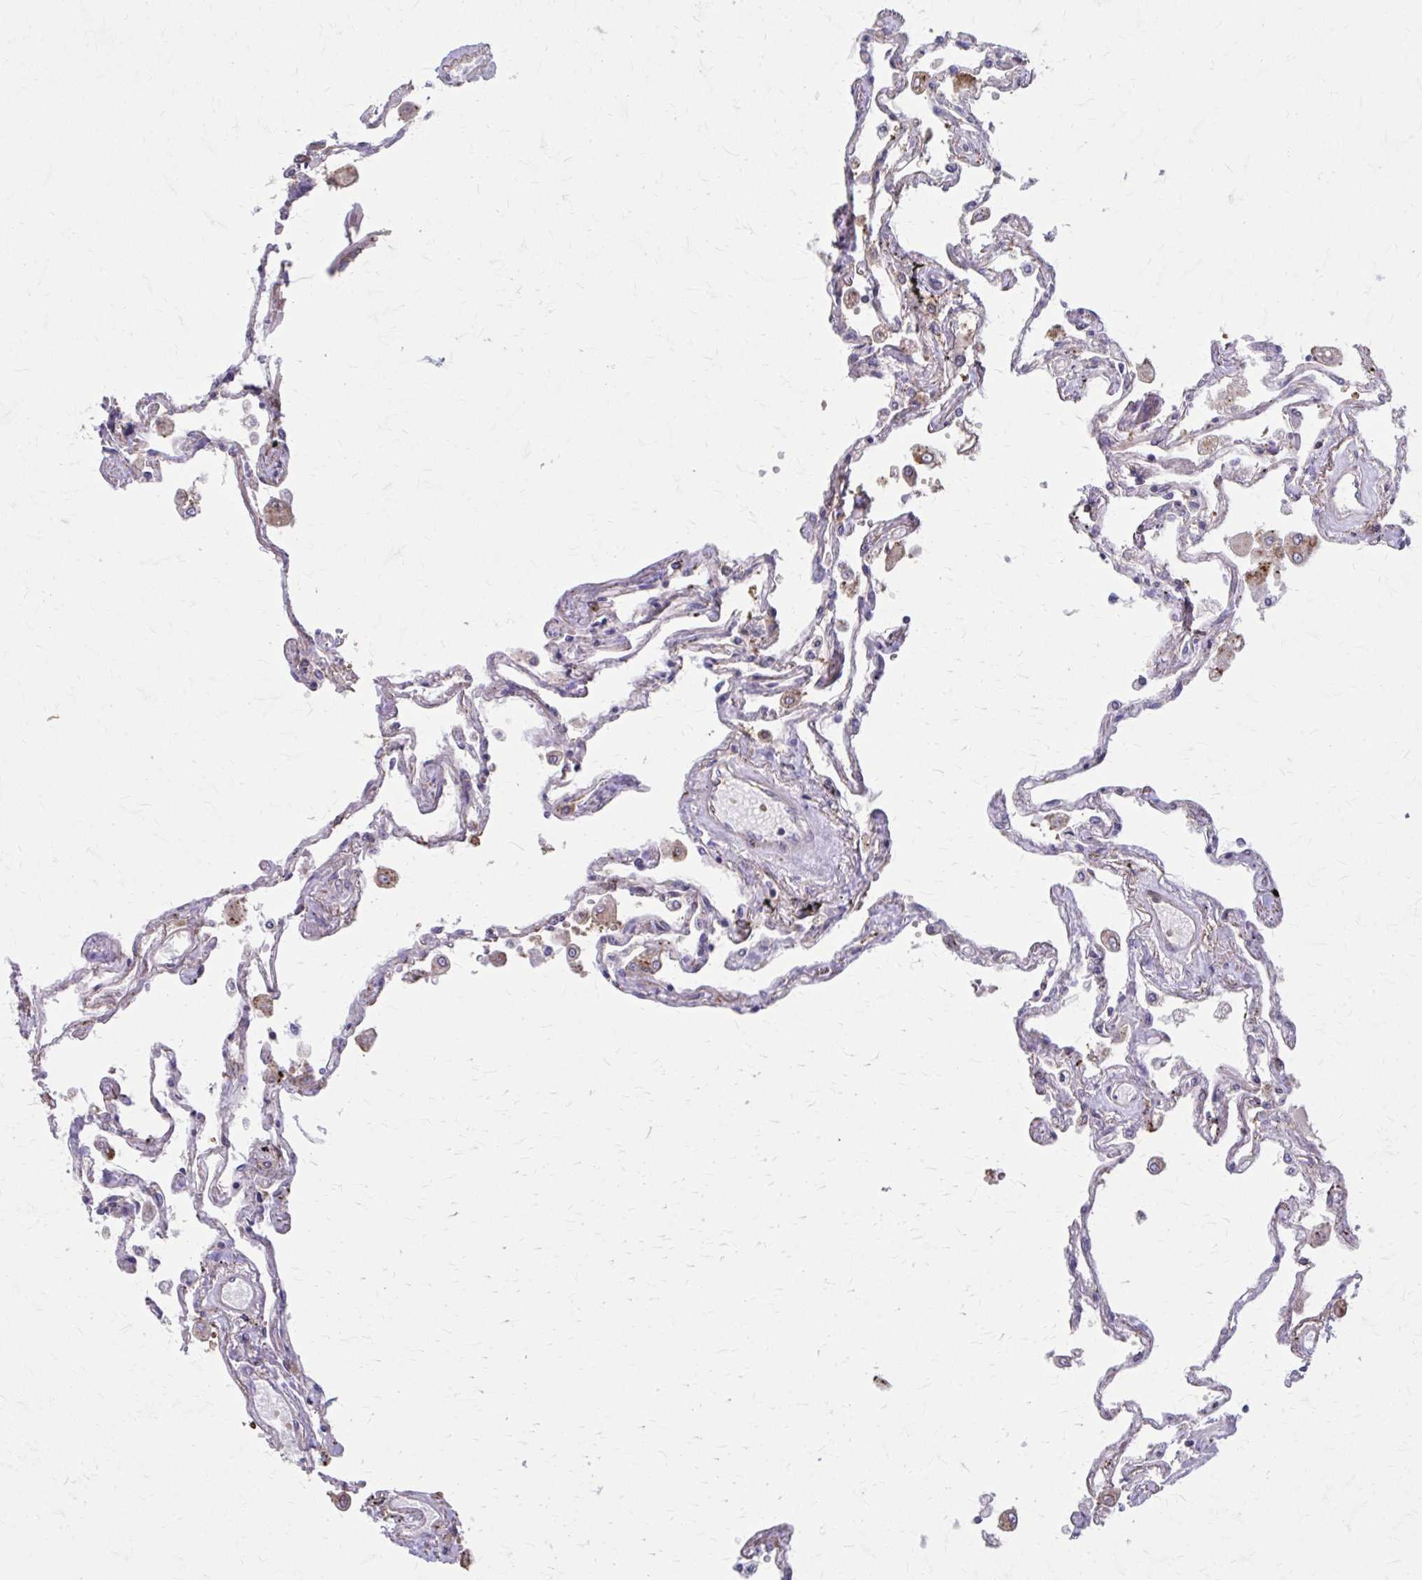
{"staining": {"intensity": "negative", "quantity": "none", "location": "none"}, "tissue": "lung", "cell_type": "Alveolar cells", "image_type": "normal", "snomed": [{"axis": "morphology", "description": "Normal tissue, NOS"}, {"axis": "morphology", "description": "Adenocarcinoma, NOS"}, {"axis": "topography", "description": "Cartilage tissue"}, {"axis": "topography", "description": "Lung"}], "caption": "DAB (3,3'-diaminobenzidine) immunohistochemical staining of benign lung exhibits no significant expression in alveolar cells.", "gene": "MMP14", "patient": {"sex": "female", "age": 67}}